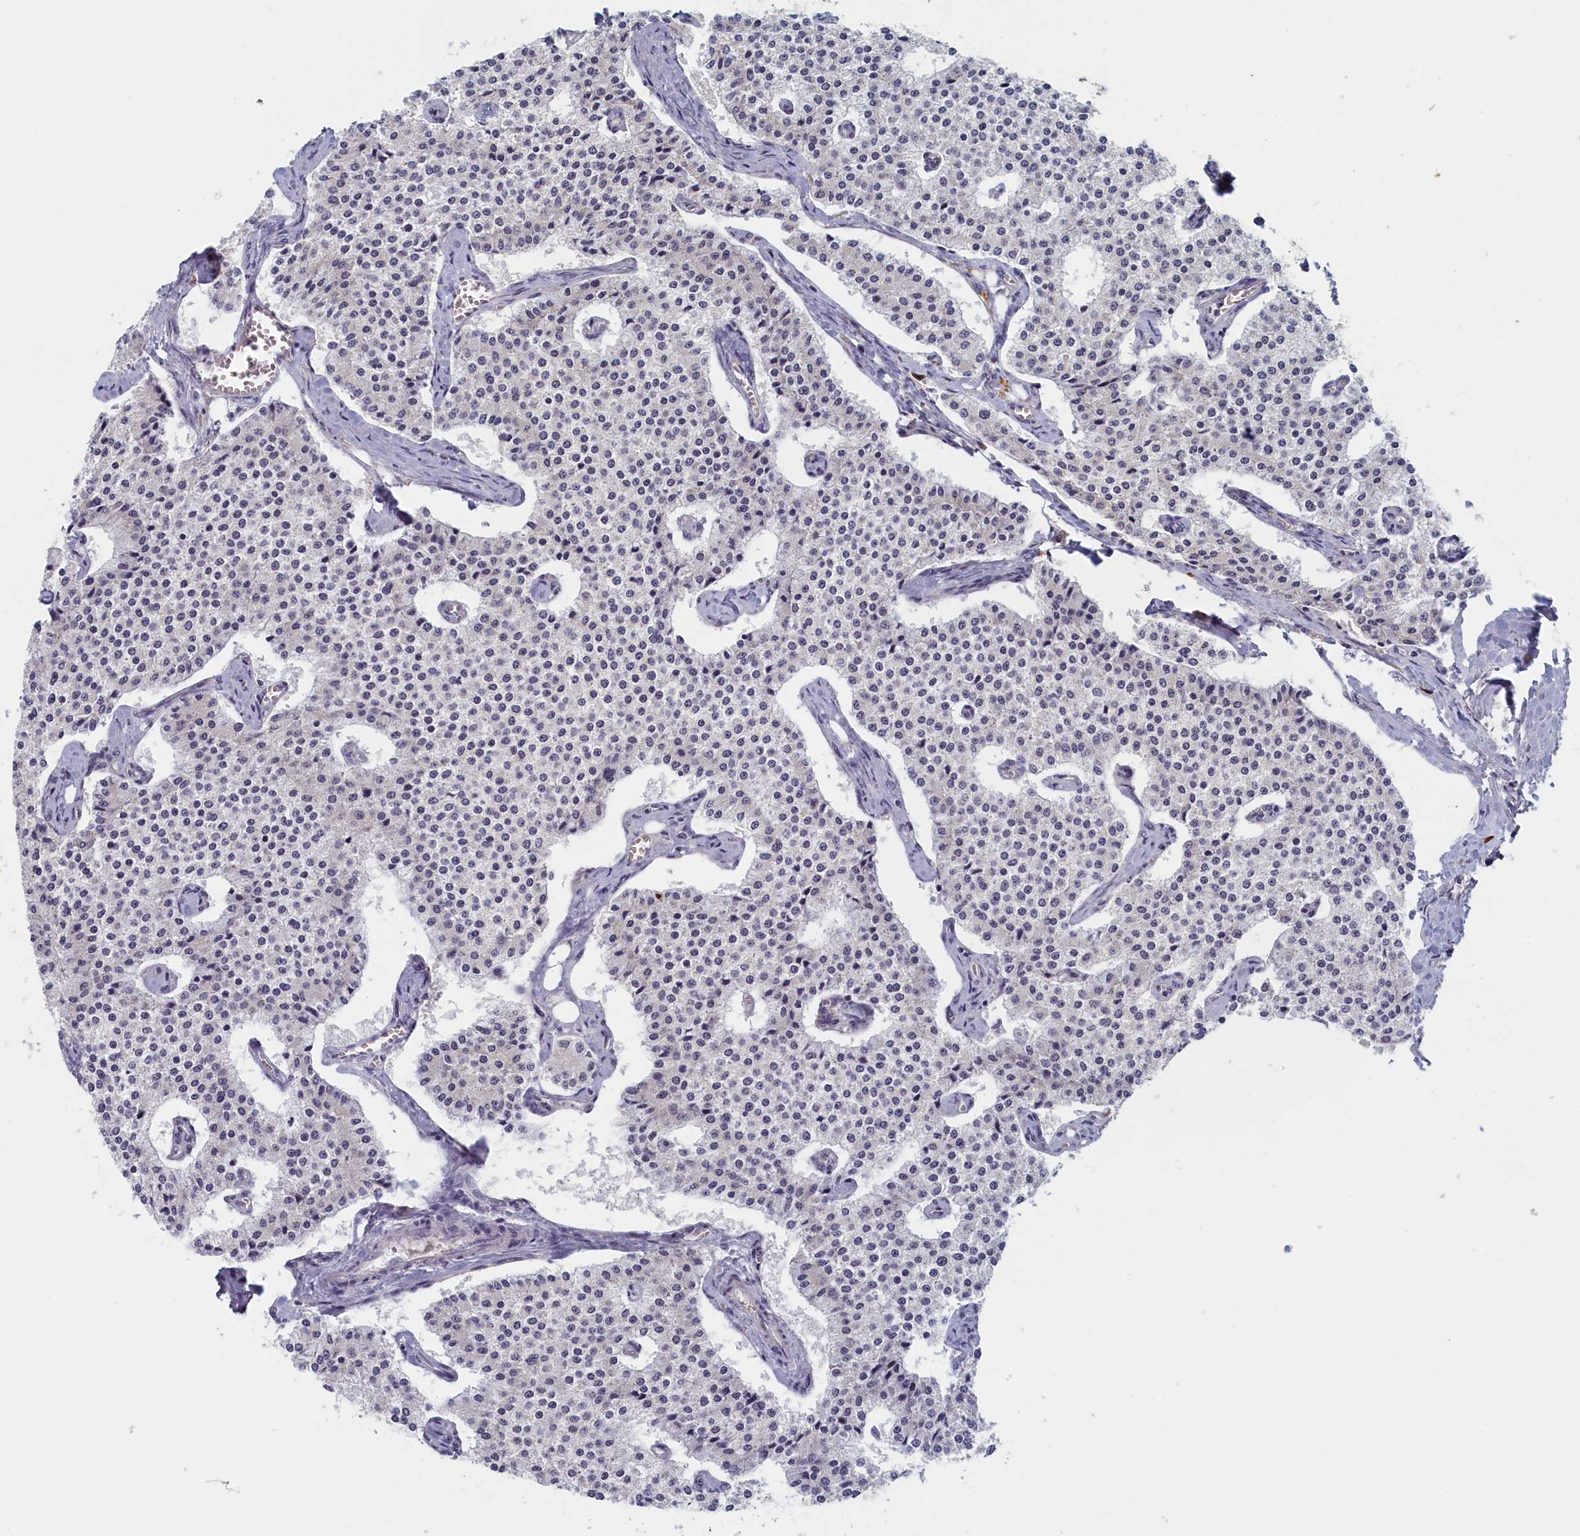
{"staining": {"intensity": "negative", "quantity": "none", "location": "none"}, "tissue": "carcinoid", "cell_type": "Tumor cells", "image_type": "cancer", "snomed": [{"axis": "morphology", "description": "Carcinoid, malignant, NOS"}, {"axis": "topography", "description": "Colon"}], "caption": "A photomicrograph of carcinoid stained for a protein demonstrates no brown staining in tumor cells.", "gene": "DNAJC17", "patient": {"sex": "female", "age": 52}}